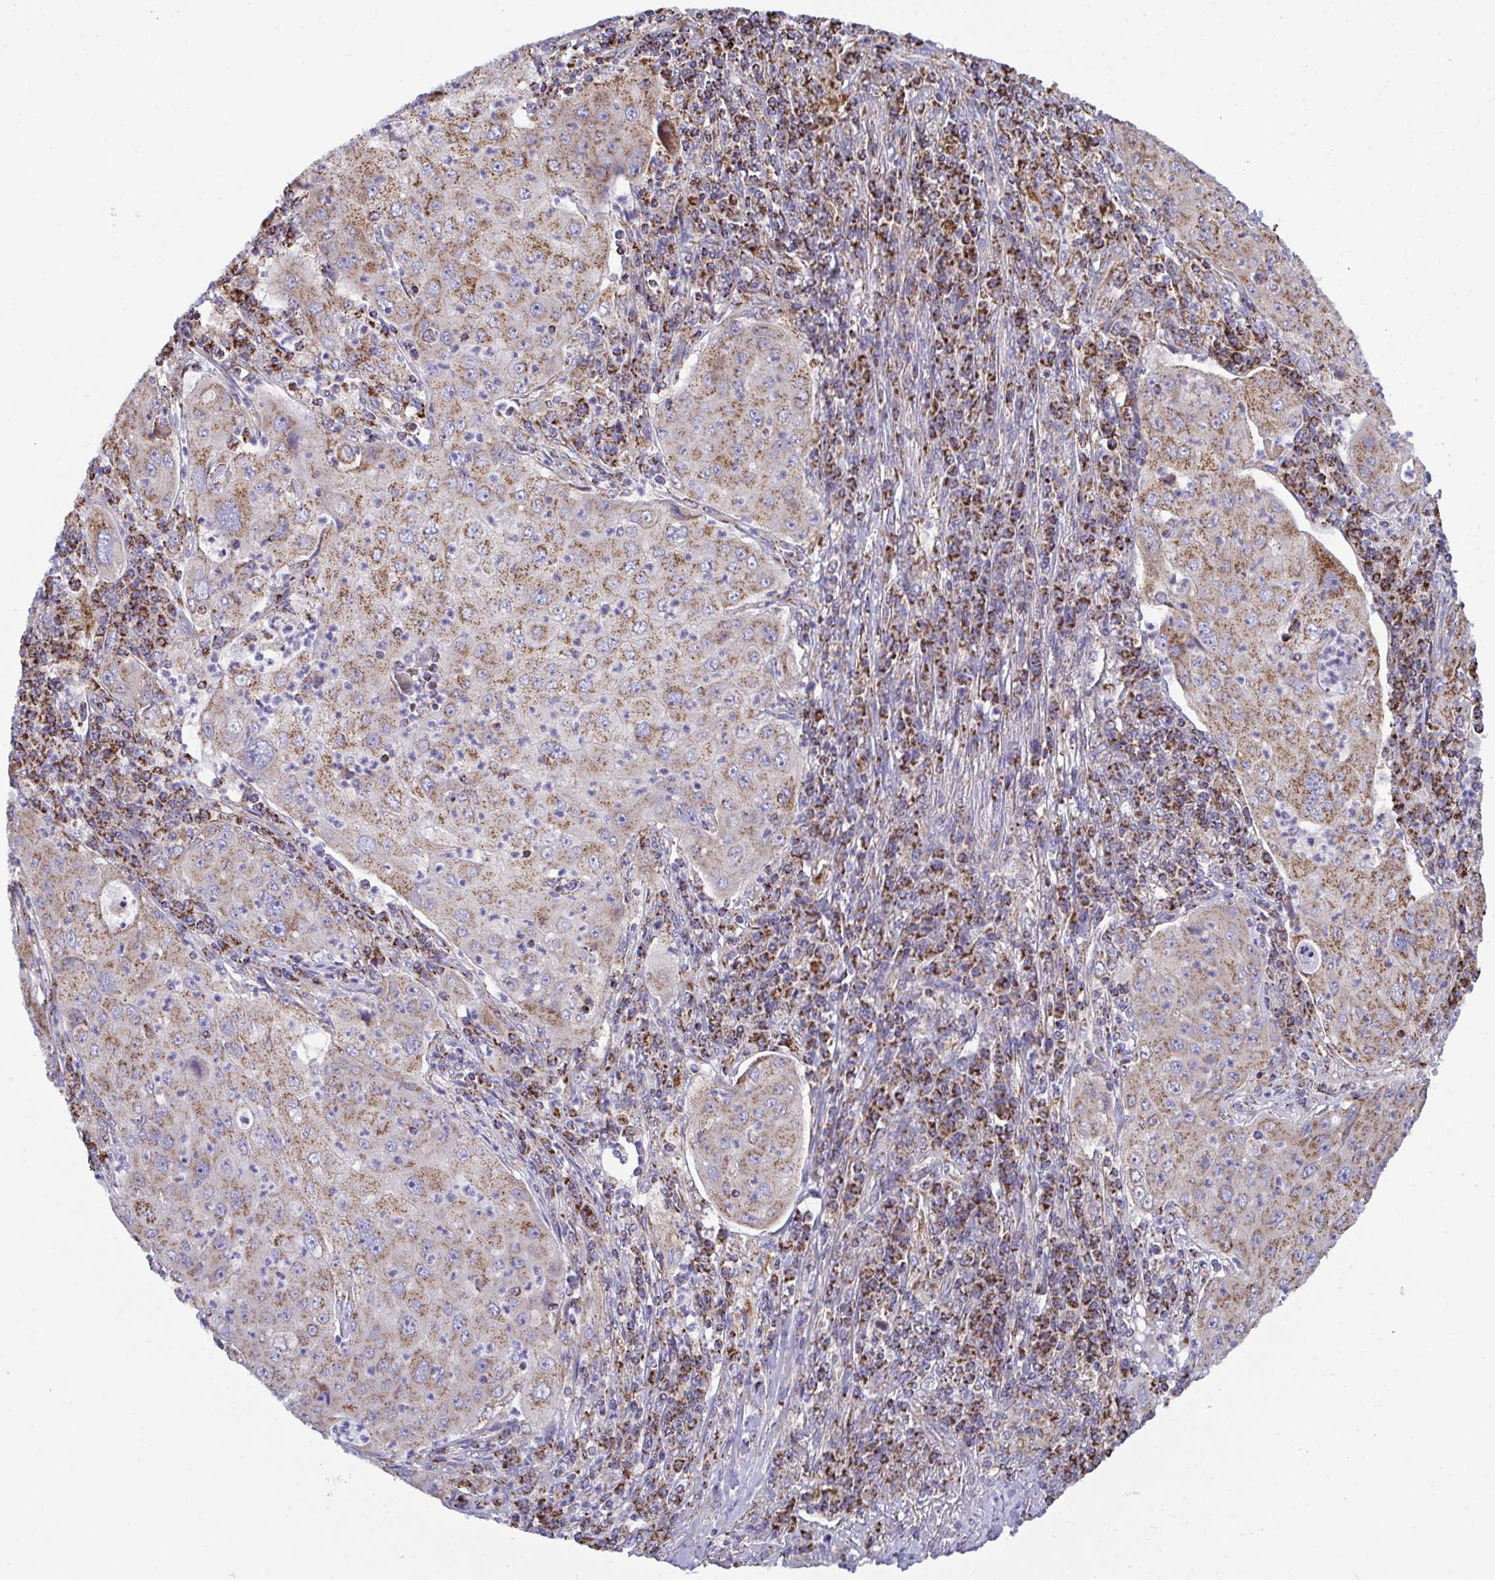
{"staining": {"intensity": "moderate", "quantity": ">75%", "location": "cytoplasmic/membranous"}, "tissue": "lung cancer", "cell_type": "Tumor cells", "image_type": "cancer", "snomed": [{"axis": "morphology", "description": "Squamous cell carcinoma, NOS"}, {"axis": "topography", "description": "Lung"}], "caption": "Immunohistochemical staining of human lung cancer displays moderate cytoplasmic/membranous protein expression in about >75% of tumor cells.", "gene": "CSDE1", "patient": {"sex": "female", "age": 59}}